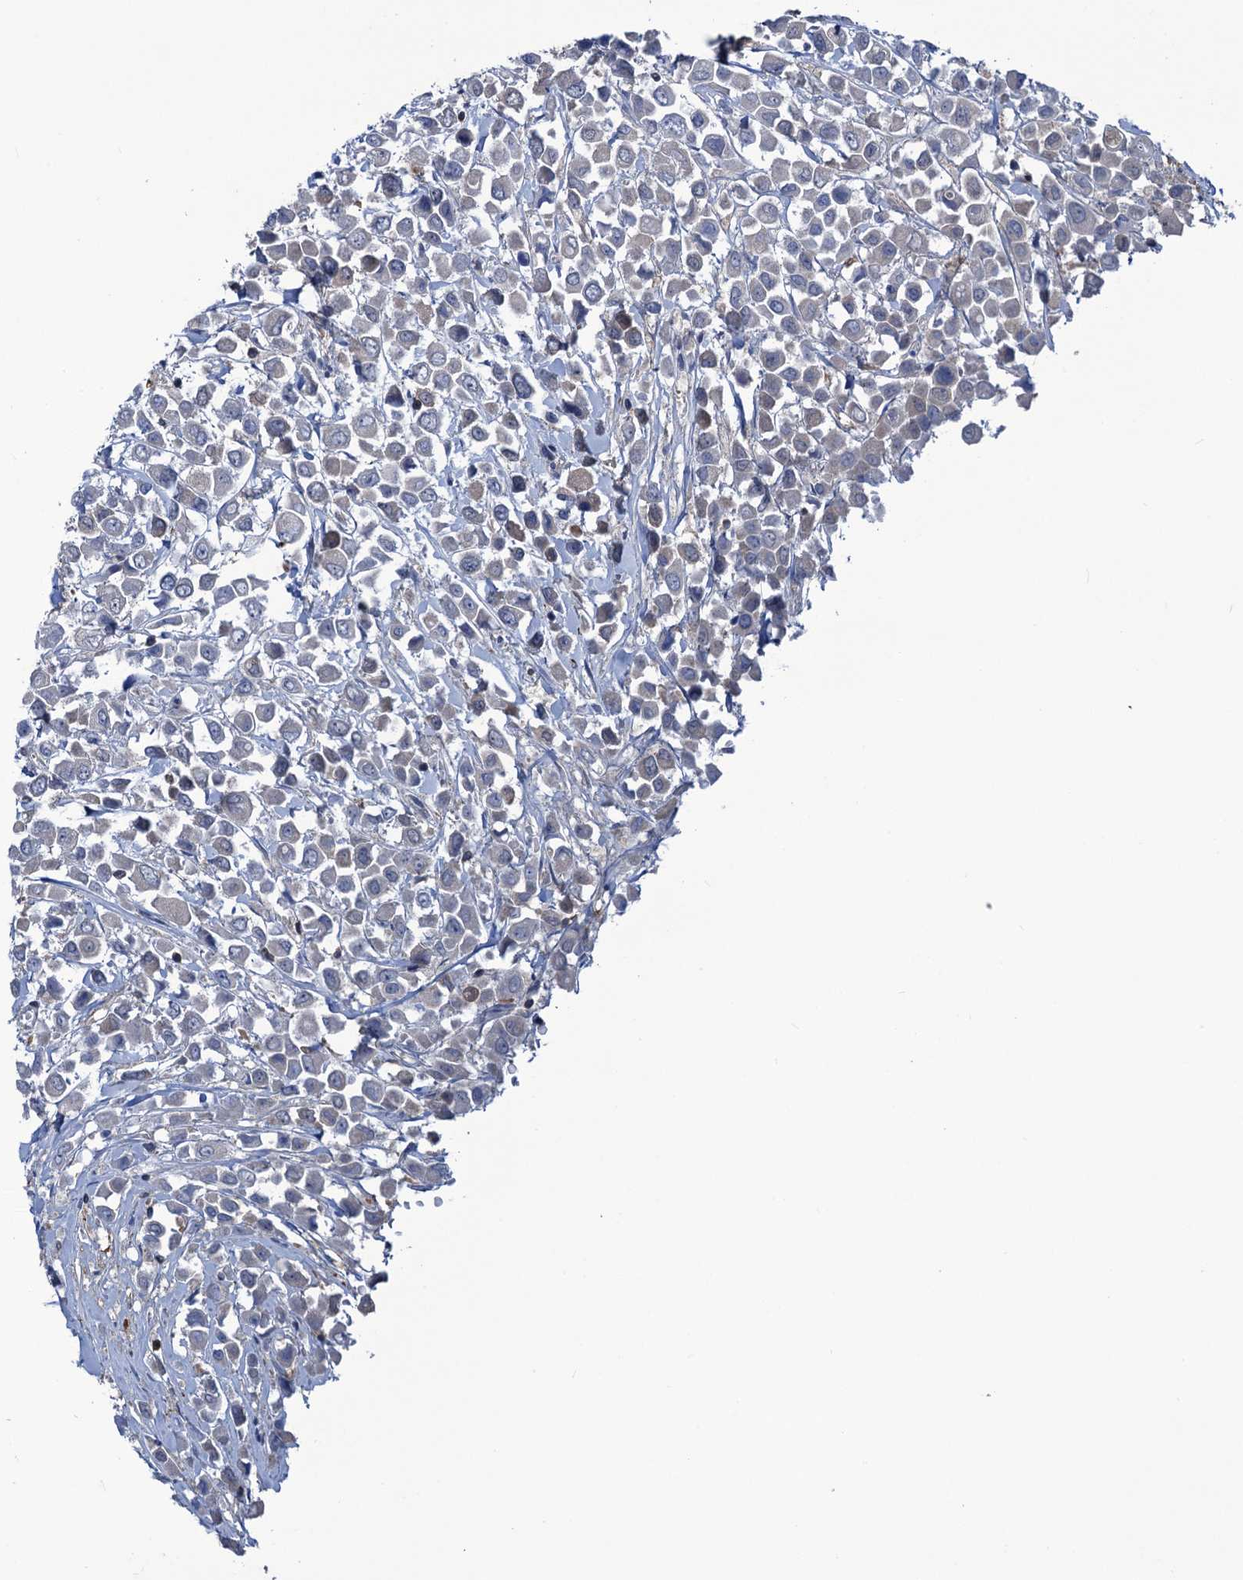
{"staining": {"intensity": "negative", "quantity": "none", "location": "none"}, "tissue": "breast cancer", "cell_type": "Tumor cells", "image_type": "cancer", "snomed": [{"axis": "morphology", "description": "Duct carcinoma"}, {"axis": "topography", "description": "Breast"}], "caption": "Immunohistochemistry micrograph of breast invasive ductal carcinoma stained for a protein (brown), which reveals no staining in tumor cells.", "gene": "RTKN2", "patient": {"sex": "female", "age": 61}}